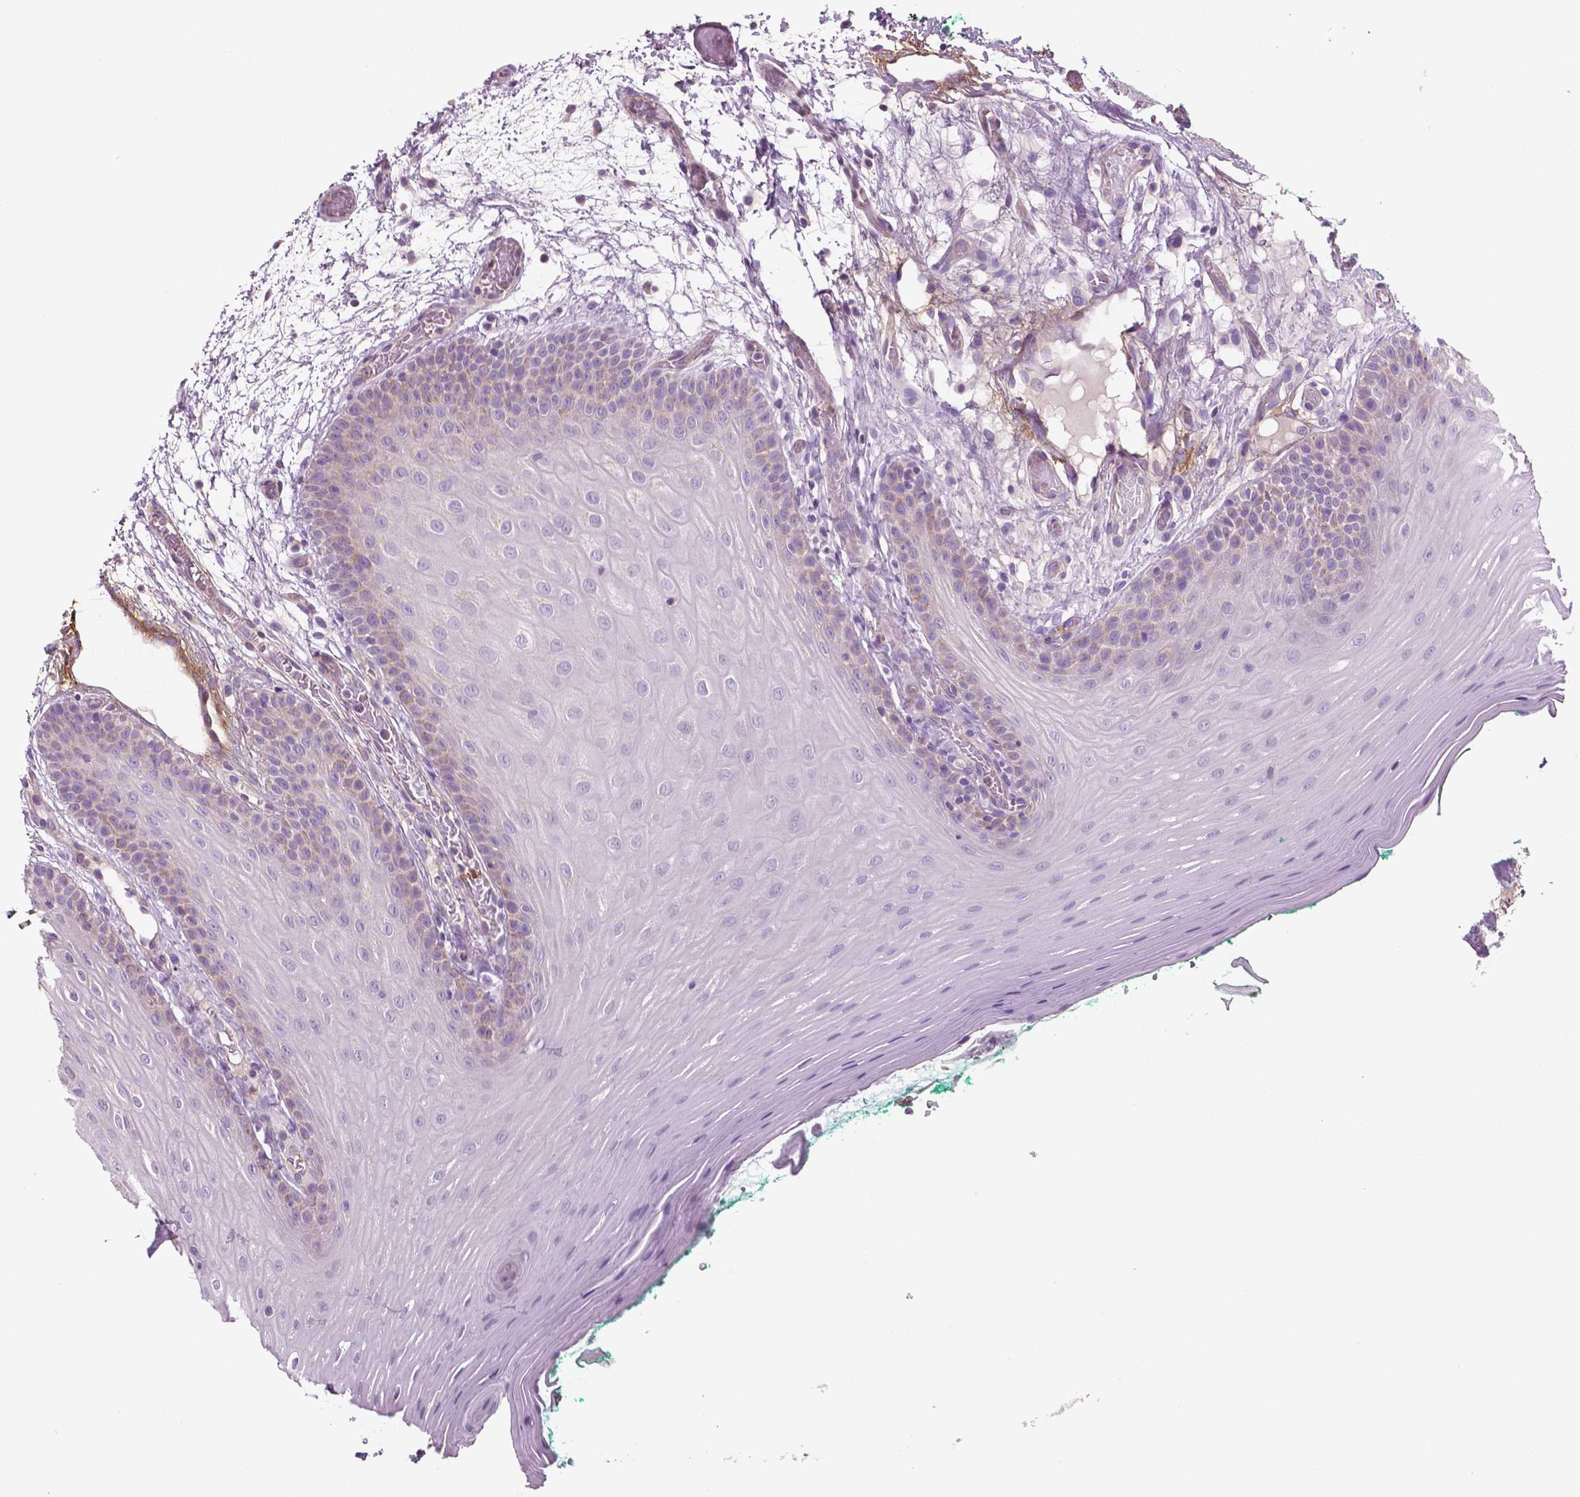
{"staining": {"intensity": "weak", "quantity": "<25%", "location": "cytoplasmic/membranous"}, "tissue": "oral mucosa", "cell_type": "Squamous epithelial cells", "image_type": "normal", "snomed": [{"axis": "morphology", "description": "Normal tissue, NOS"}, {"axis": "morphology", "description": "Squamous cell carcinoma, NOS"}, {"axis": "topography", "description": "Oral tissue"}, {"axis": "topography", "description": "Head-Neck"}], "caption": "Squamous epithelial cells show no significant protein positivity in benign oral mucosa.", "gene": "PTX3", "patient": {"sex": "male", "age": 78}}